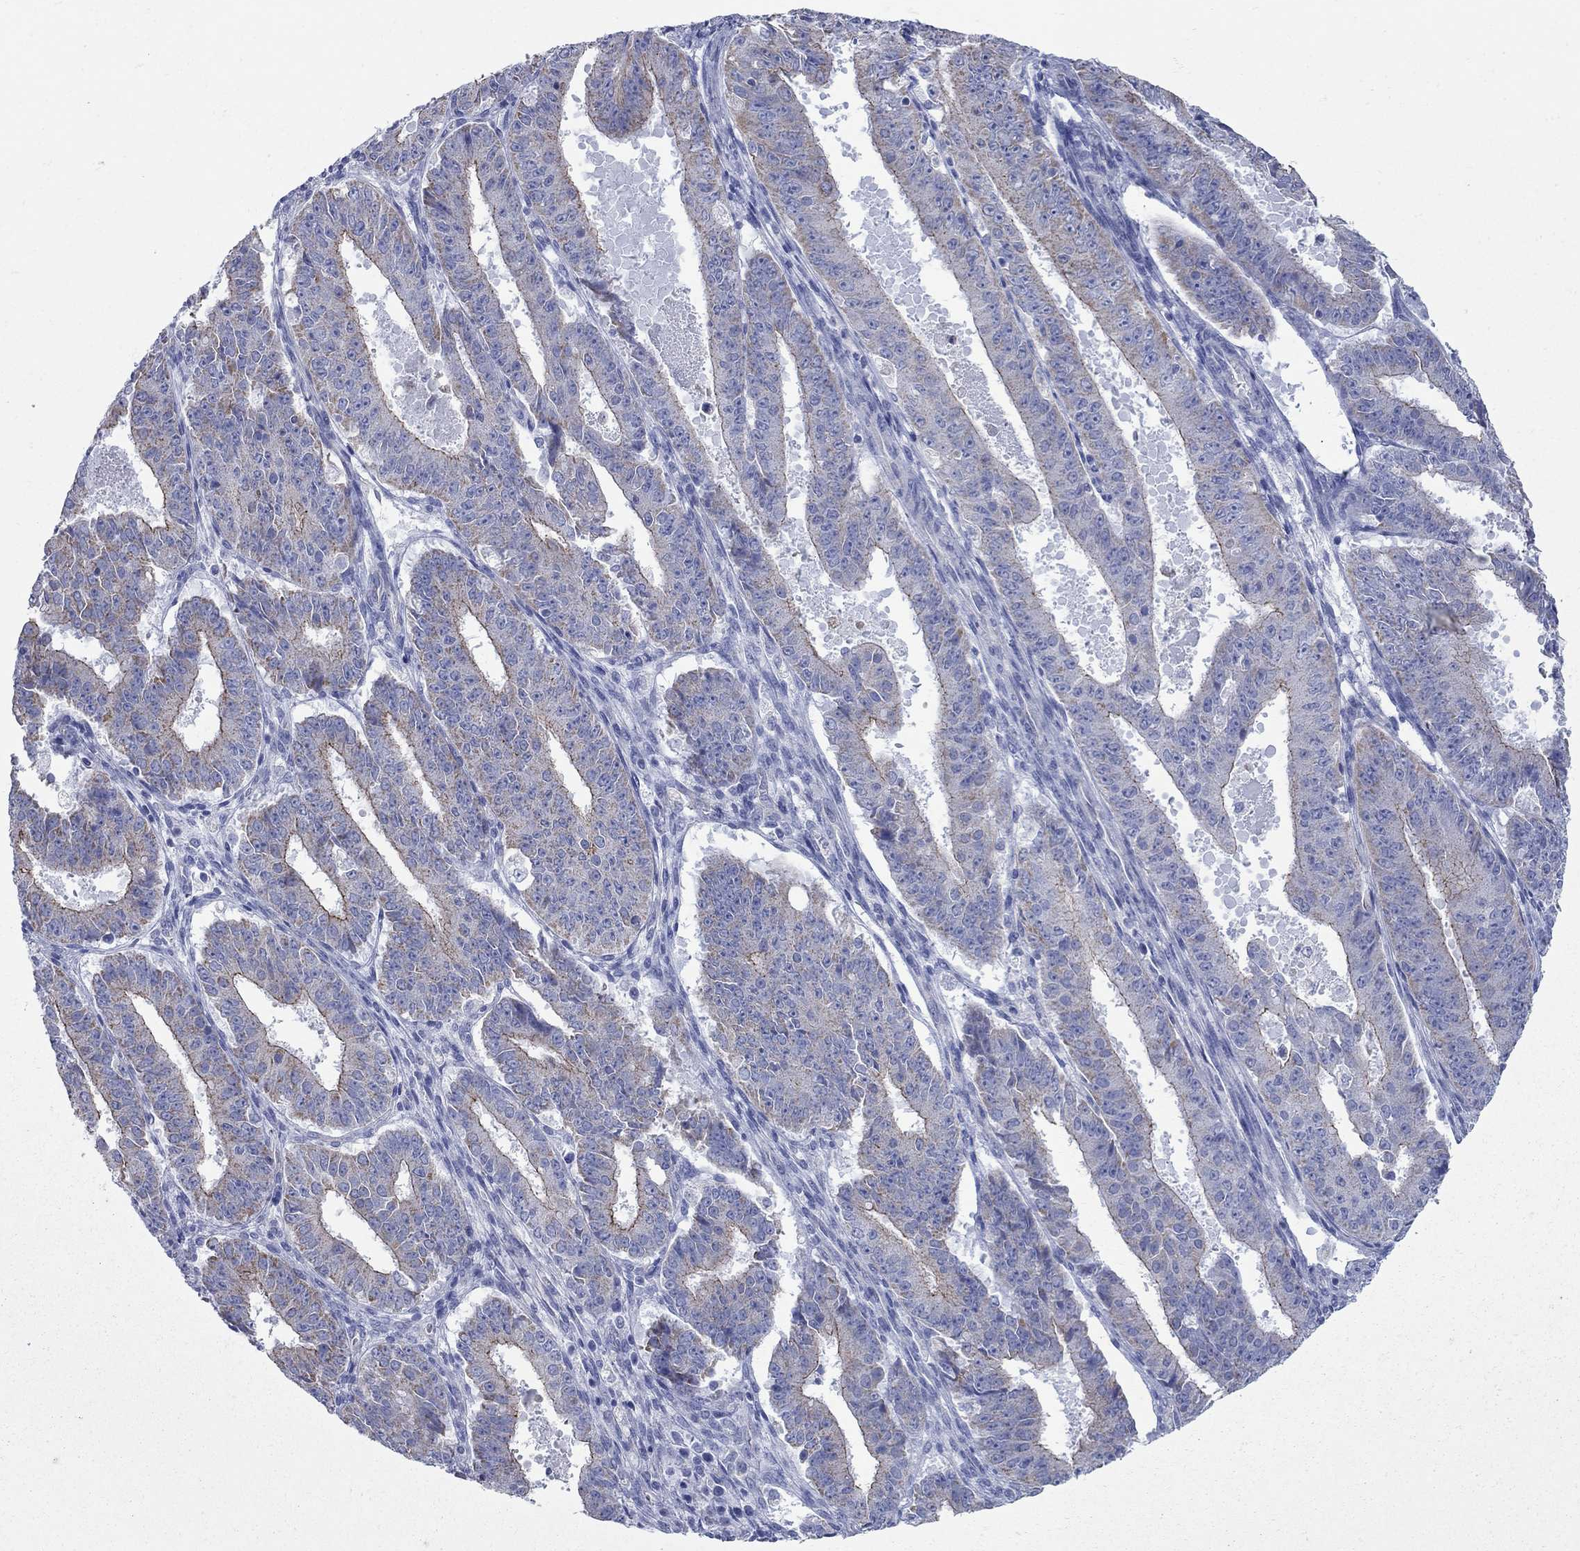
{"staining": {"intensity": "moderate", "quantity": "25%-75%", "location": "cytoplasmic/membranous"}, "tissue": "ovarian cancer", "cell_type": "Tumor cells", "image_type": "cancer", "snomed": [{"axis": "morphology", "description": "Carcinoma, endometroid"}, {"axis": "topography", "description": "Ovary"}], "caption": "Protein analysis of endometroid carcinoma (ovarian) tissue shows moderate cytoplasmic/membranous staining in approximately 25%-75% of tumor cells.", "gene": "PDZD3", "patient": {"sex": "female", "age": 42}}